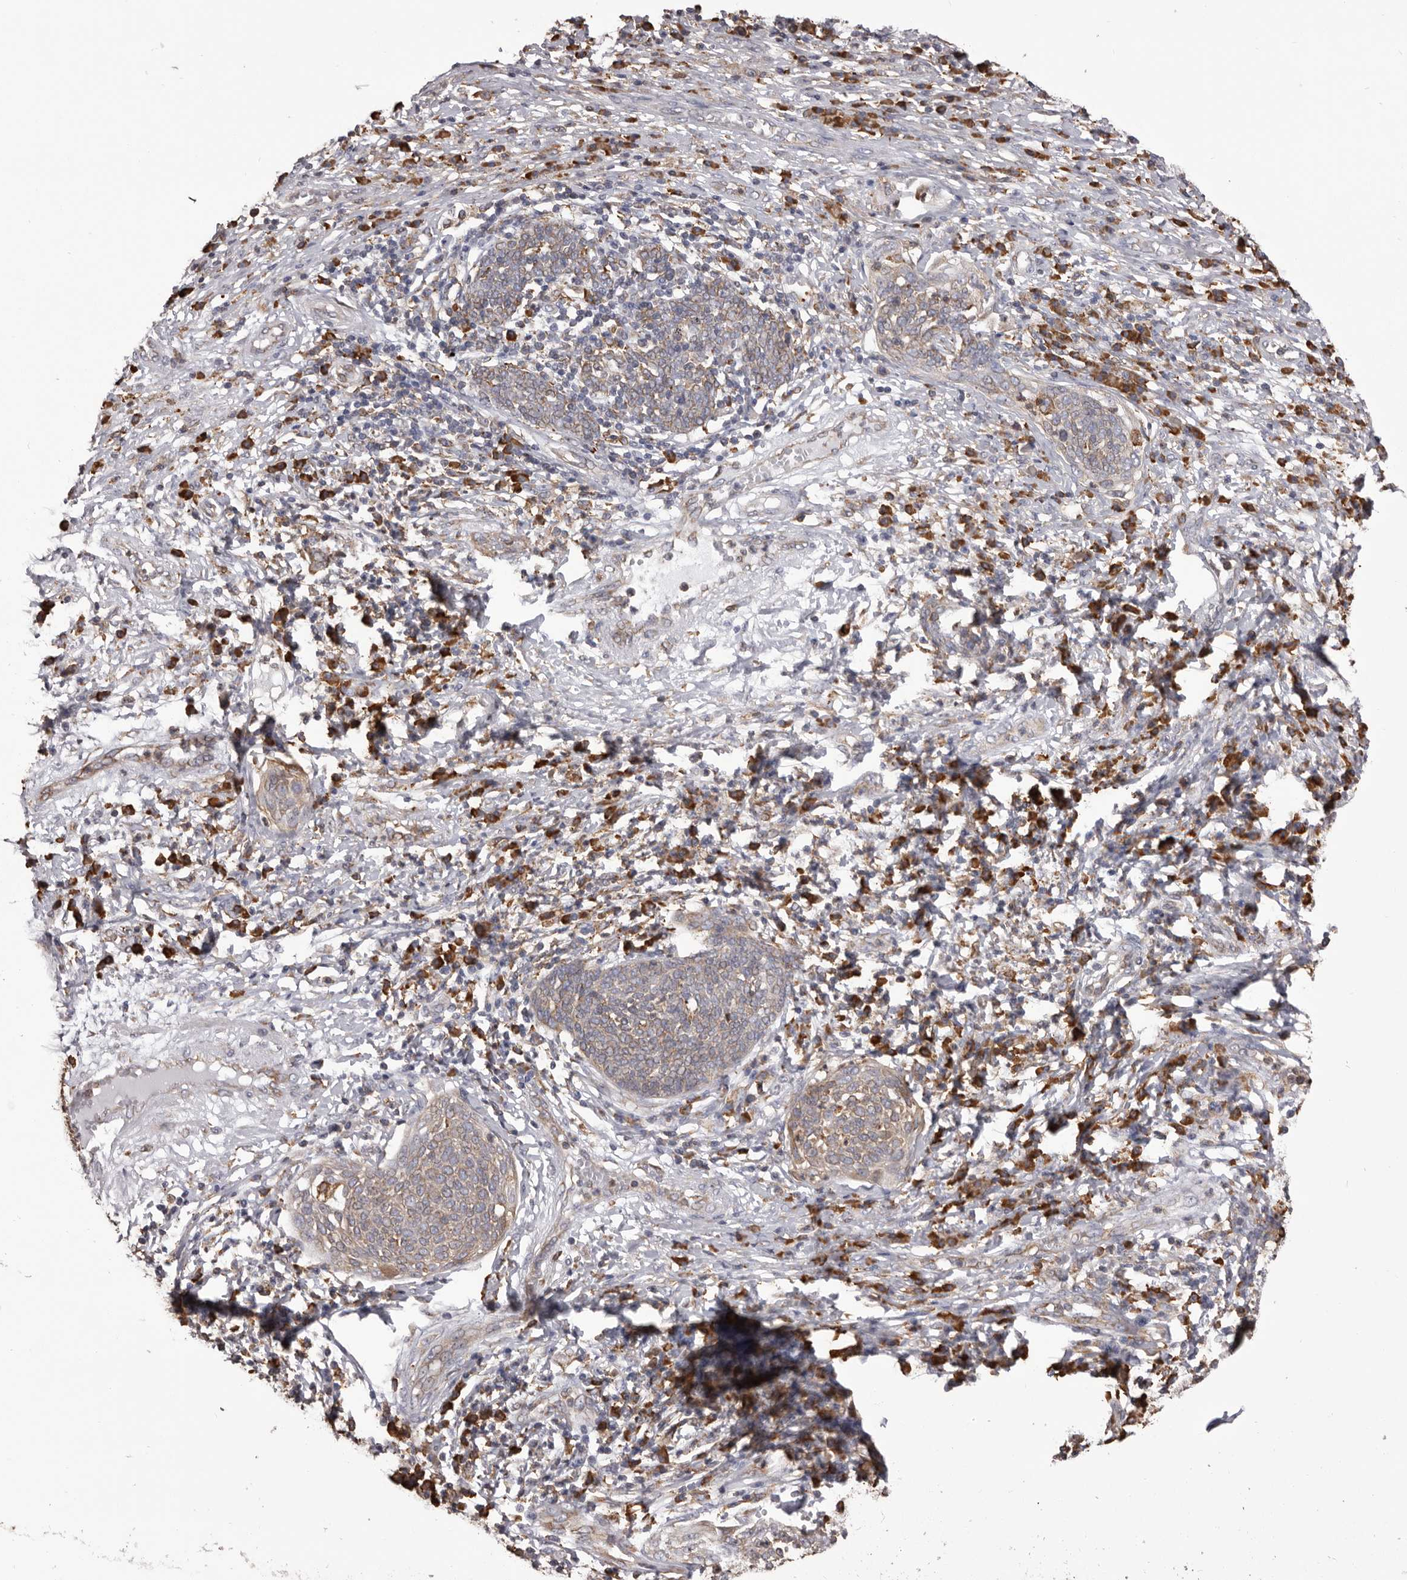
{"staining": {"intensity": "moderate", "quantity": "25%-75%", "location": "cytoplasmic/membranous"}, "tissue": "cervical cancer", "cell_type": "Tumor cells", "image_type": "cancer", "snomed": [{"axis": "morphology", "description": "Squamous cell carcinoma, NOS"}, {"axis": "topography", "description": "Cervix"}], "caption": "Cervical squamous cell carcinoma stained with a protein marker displays moderate staining in tumor cells.", "gene": "QRSL1", "patient": {"sex": "female", "age": 34}}